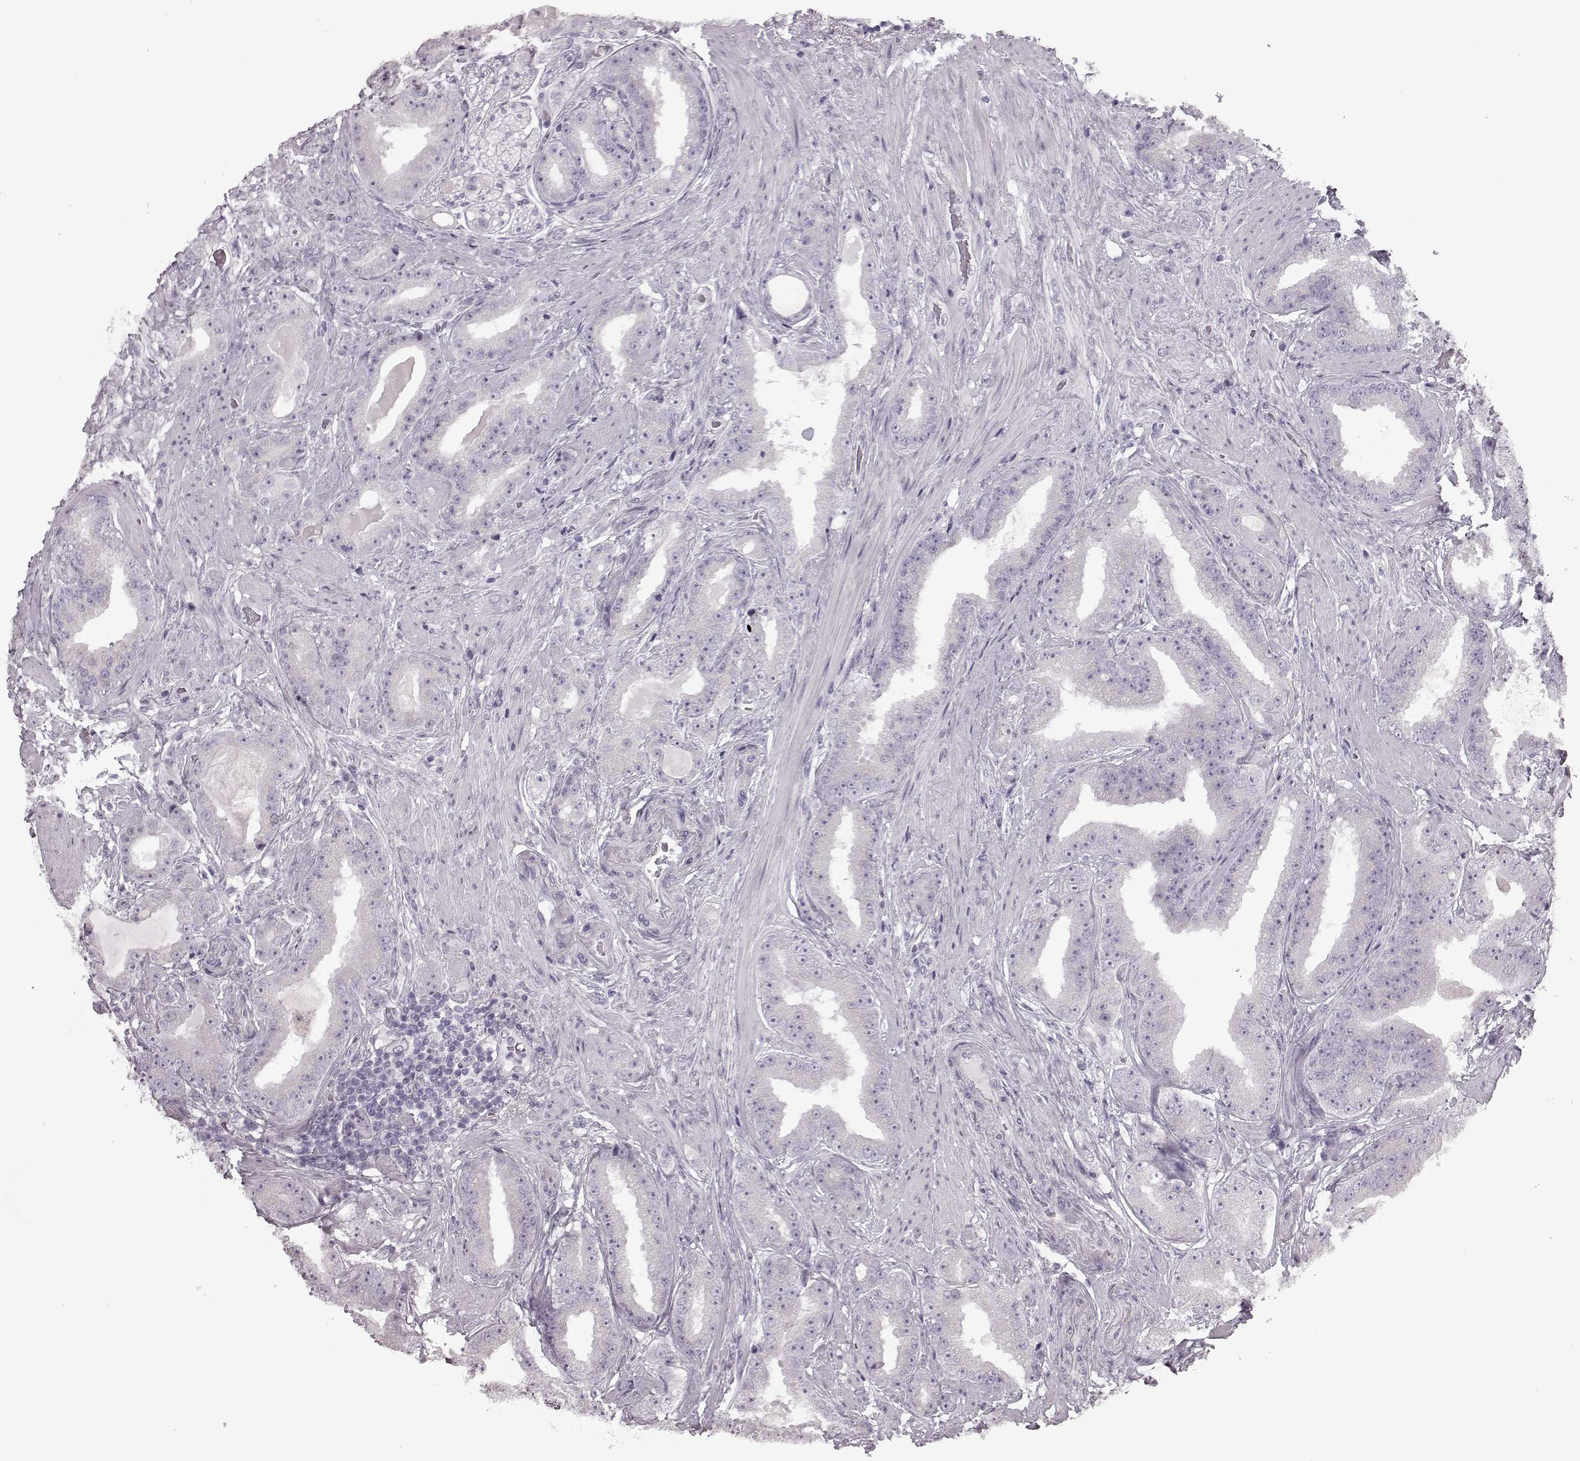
{"staining": {"intensity": "negative", "quantity": "none", "location": "none"}, "tissue": "prostate cancer", "cell_type": "Tumor cells", "image_type": "cancer", "snomed": [{"axis": "morphology", "description": "Adenocarcinoma, Low grade"}, {"axis": "topography", "description": "Prostate"}], "caption": "Protein analysis of prostate cancer (adenocarcinoma (low-grade)) demonstrates no significant expression in tumor cells. (Brightfield microscopy of DAB IHC at high magnification).", "gene": "SEMG2", "patient": {"sex": "male", "age": 60}}